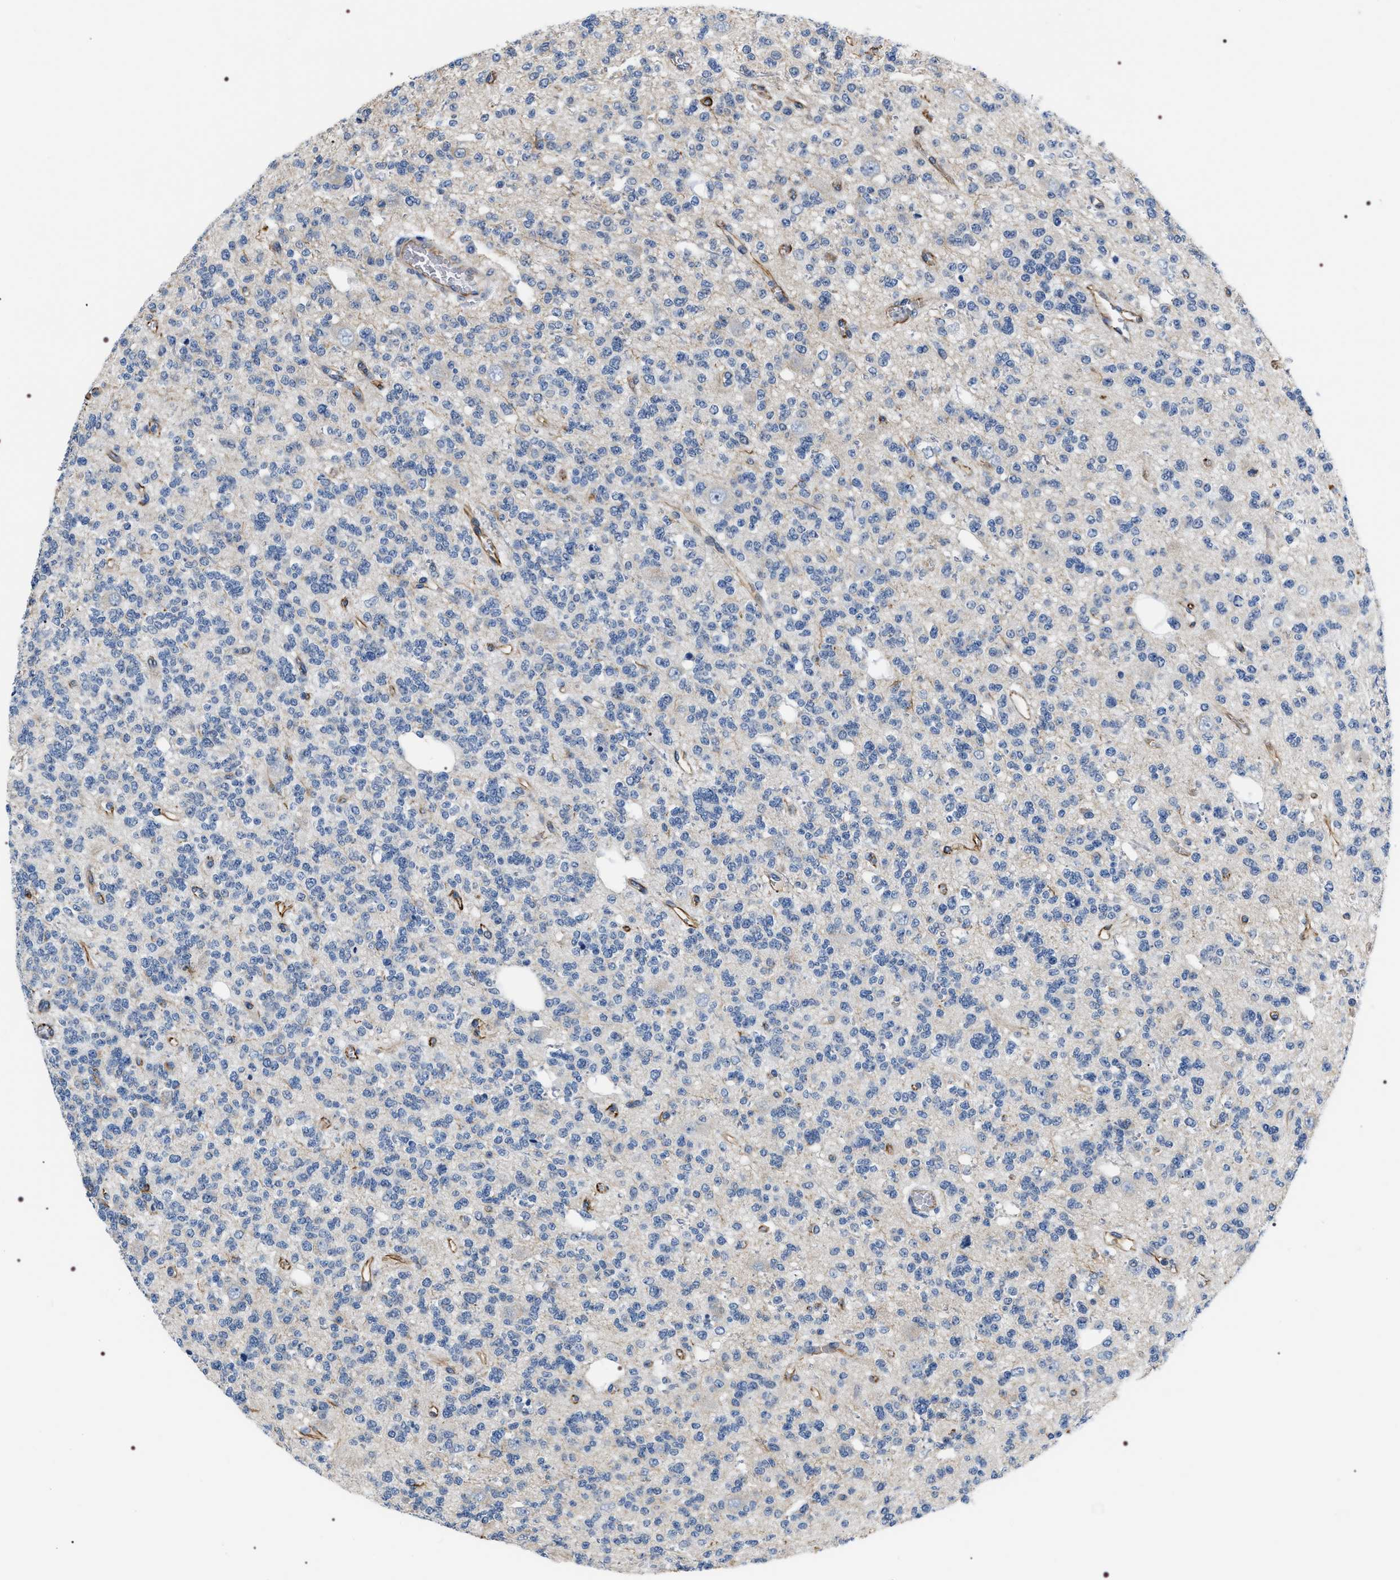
{"staining": {"intensity": "negative", "quantity": "none", "location": "none"}, "tissue": "glioma", "cell_type": "Tumor cells", "image_type": "cancer", "snomed": [{"axis": "morphology", "description": "Glioma, malignant, Low grade"}, {"axis": "topography", "description": "Brain"}], "caption": "Tumor cells are negative for brown protein staining in low-grade glioma (malignant).", "gene": "PKD1L1", "patient": {"sex": "male", "age": 38}}